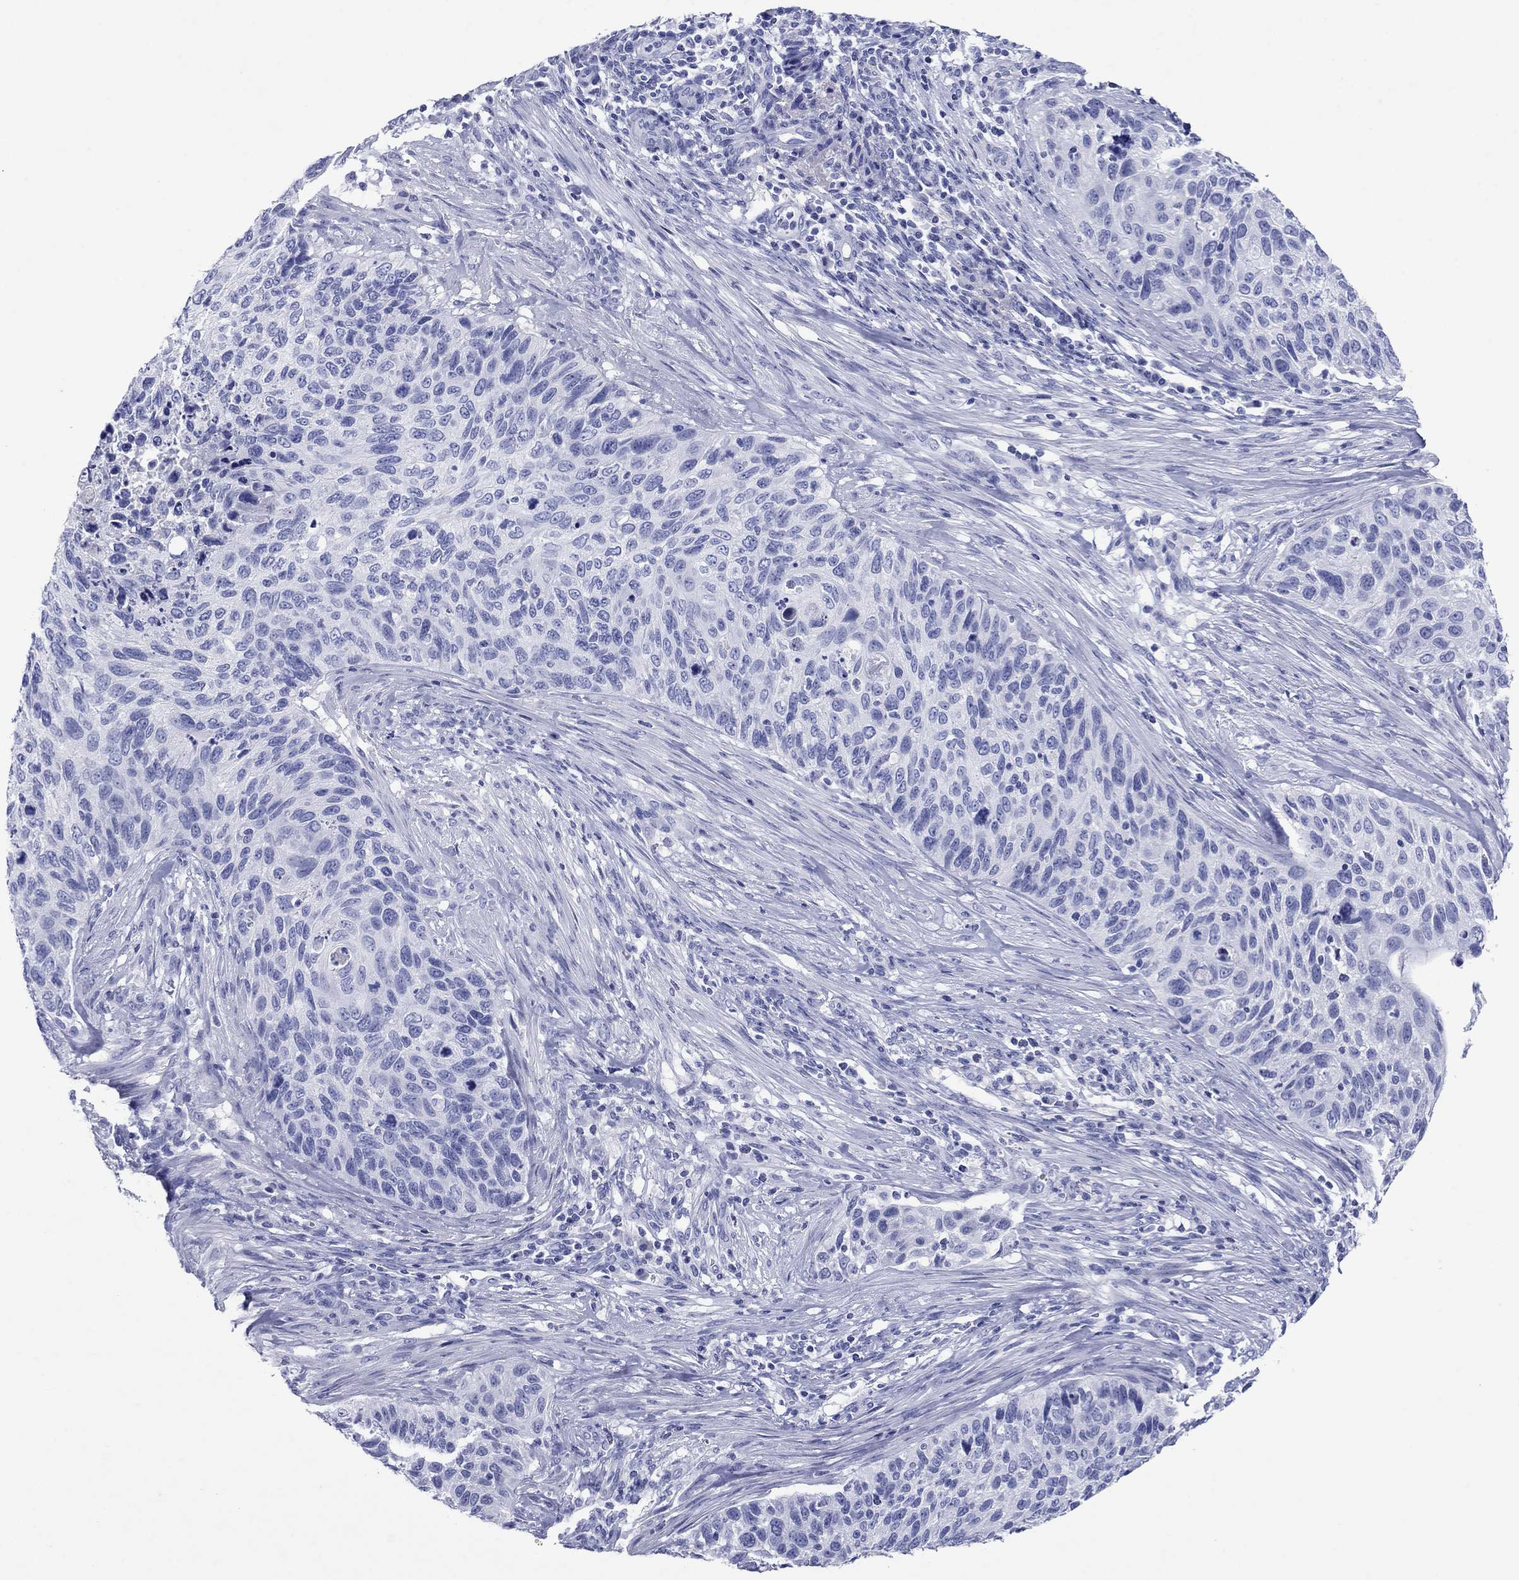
{"staining": {"intensity": "negative", "quantity": "none", "location": "none"}, "tissue": "cervical cancer", "cell_type": "Tumor cells", "image_type": "cancer", "snomed": [{"axis": "morphology", "description": "Squamous cell carcinoma, NOS"}, {"axis": "topography", "description": "Cervix"}], "caption": "IHC of human squamous cell carcinoma (cervical) shows no staining in tumor cells.", "gene": "ATP4A", "patient": {"sex": "female", "age": 70}}